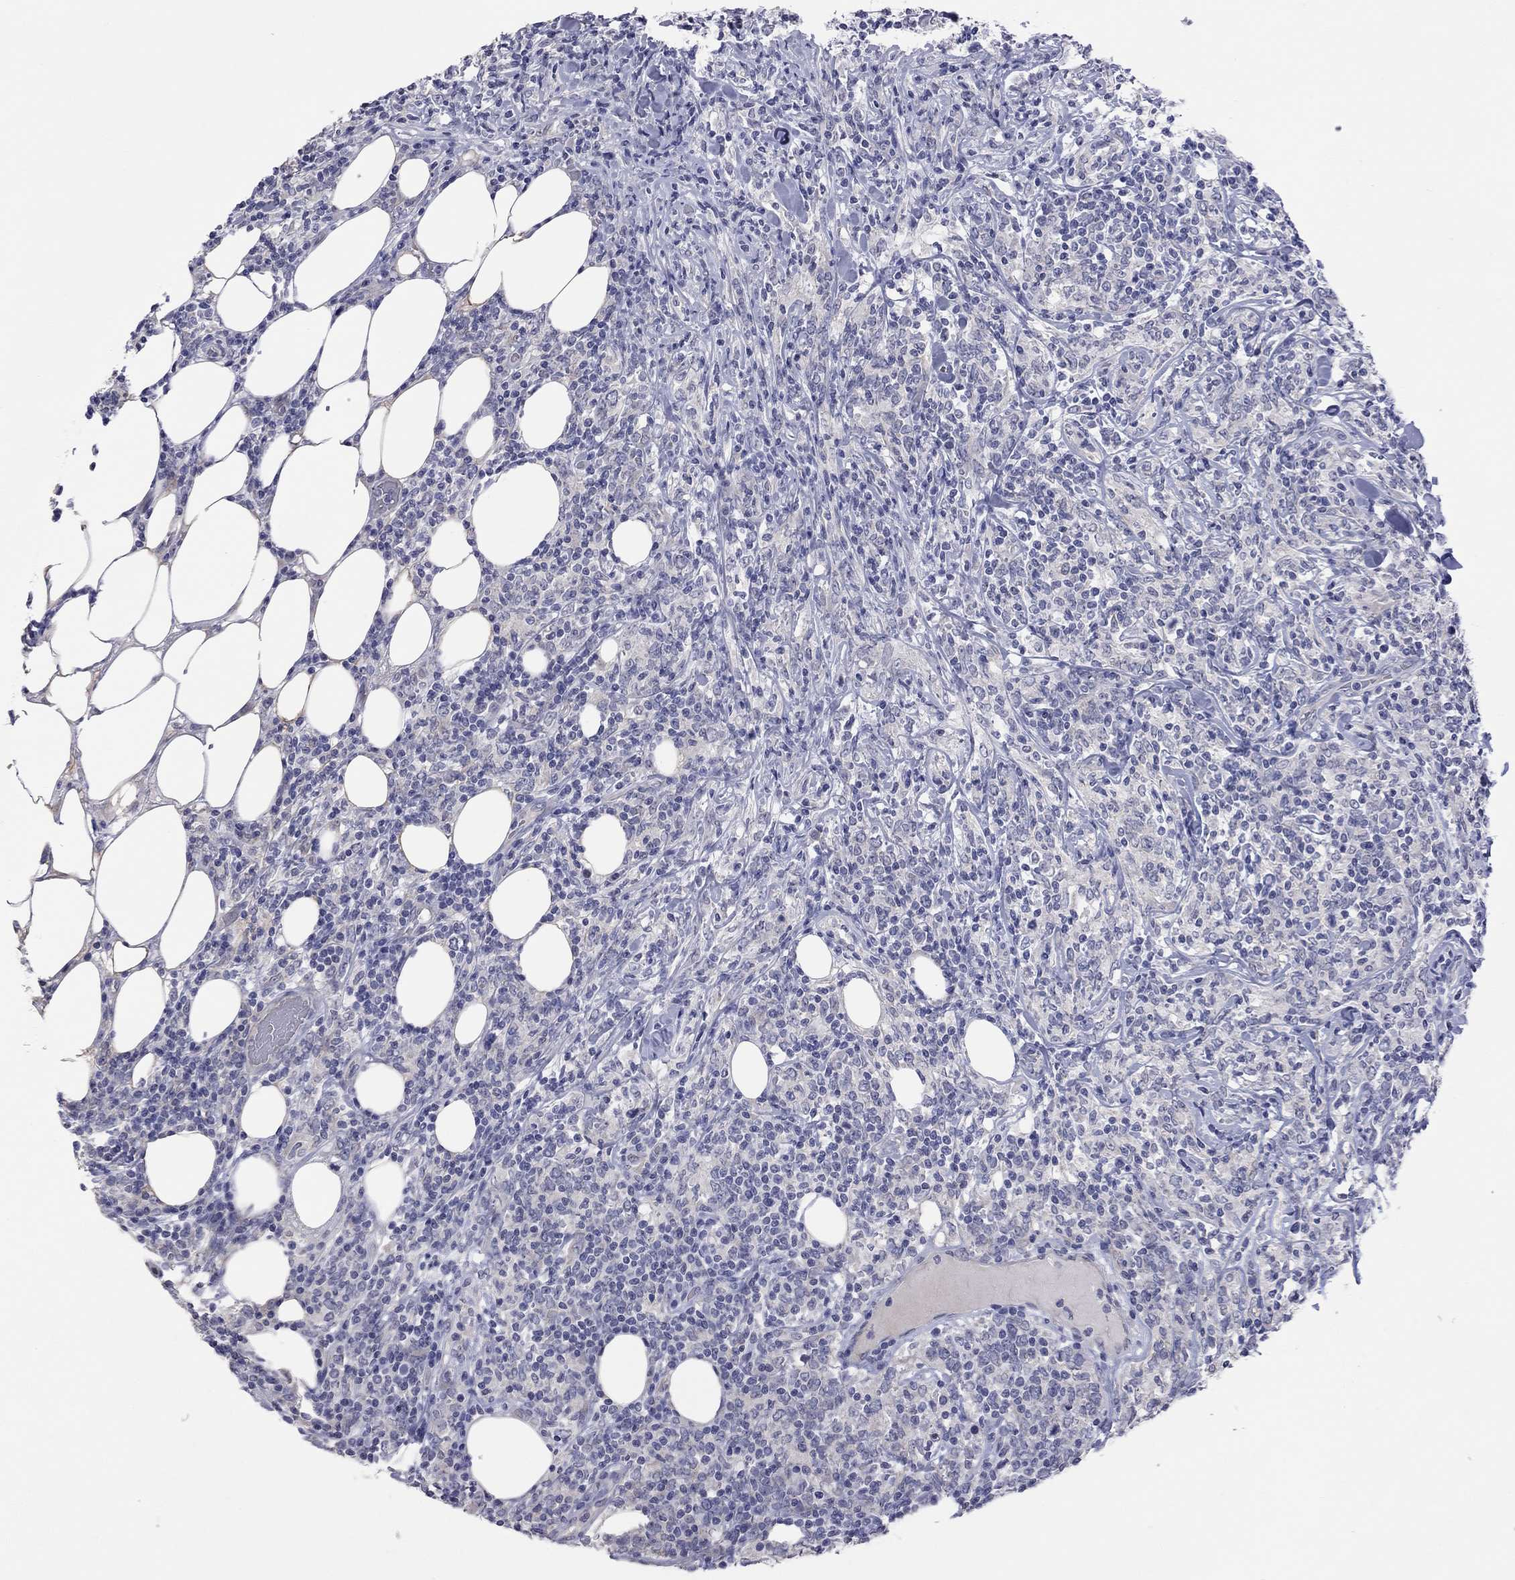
{"staining": {"intensity": "negative", "quantity": "none", "location": "none"}, "tissue": "lymphoma", "cell_type": "Tumor cells", "image_type": "cancer", "snomed": [{"axis": "morphology", "description": "Malignant lymphoma, non-Hodgkin's type, High grade"}, {"axis": "topography", "description": "Lymph node"}], "caption": "DAB (3,3'-diaminobenzidine) immunohistochemical staining of human malignant lymphoma, non-Hodgkin's type (high-grade) shows no significant staining in tumor cells.", "gene": "HYLS1", "patient": {"sex": "female", "age": 84}}